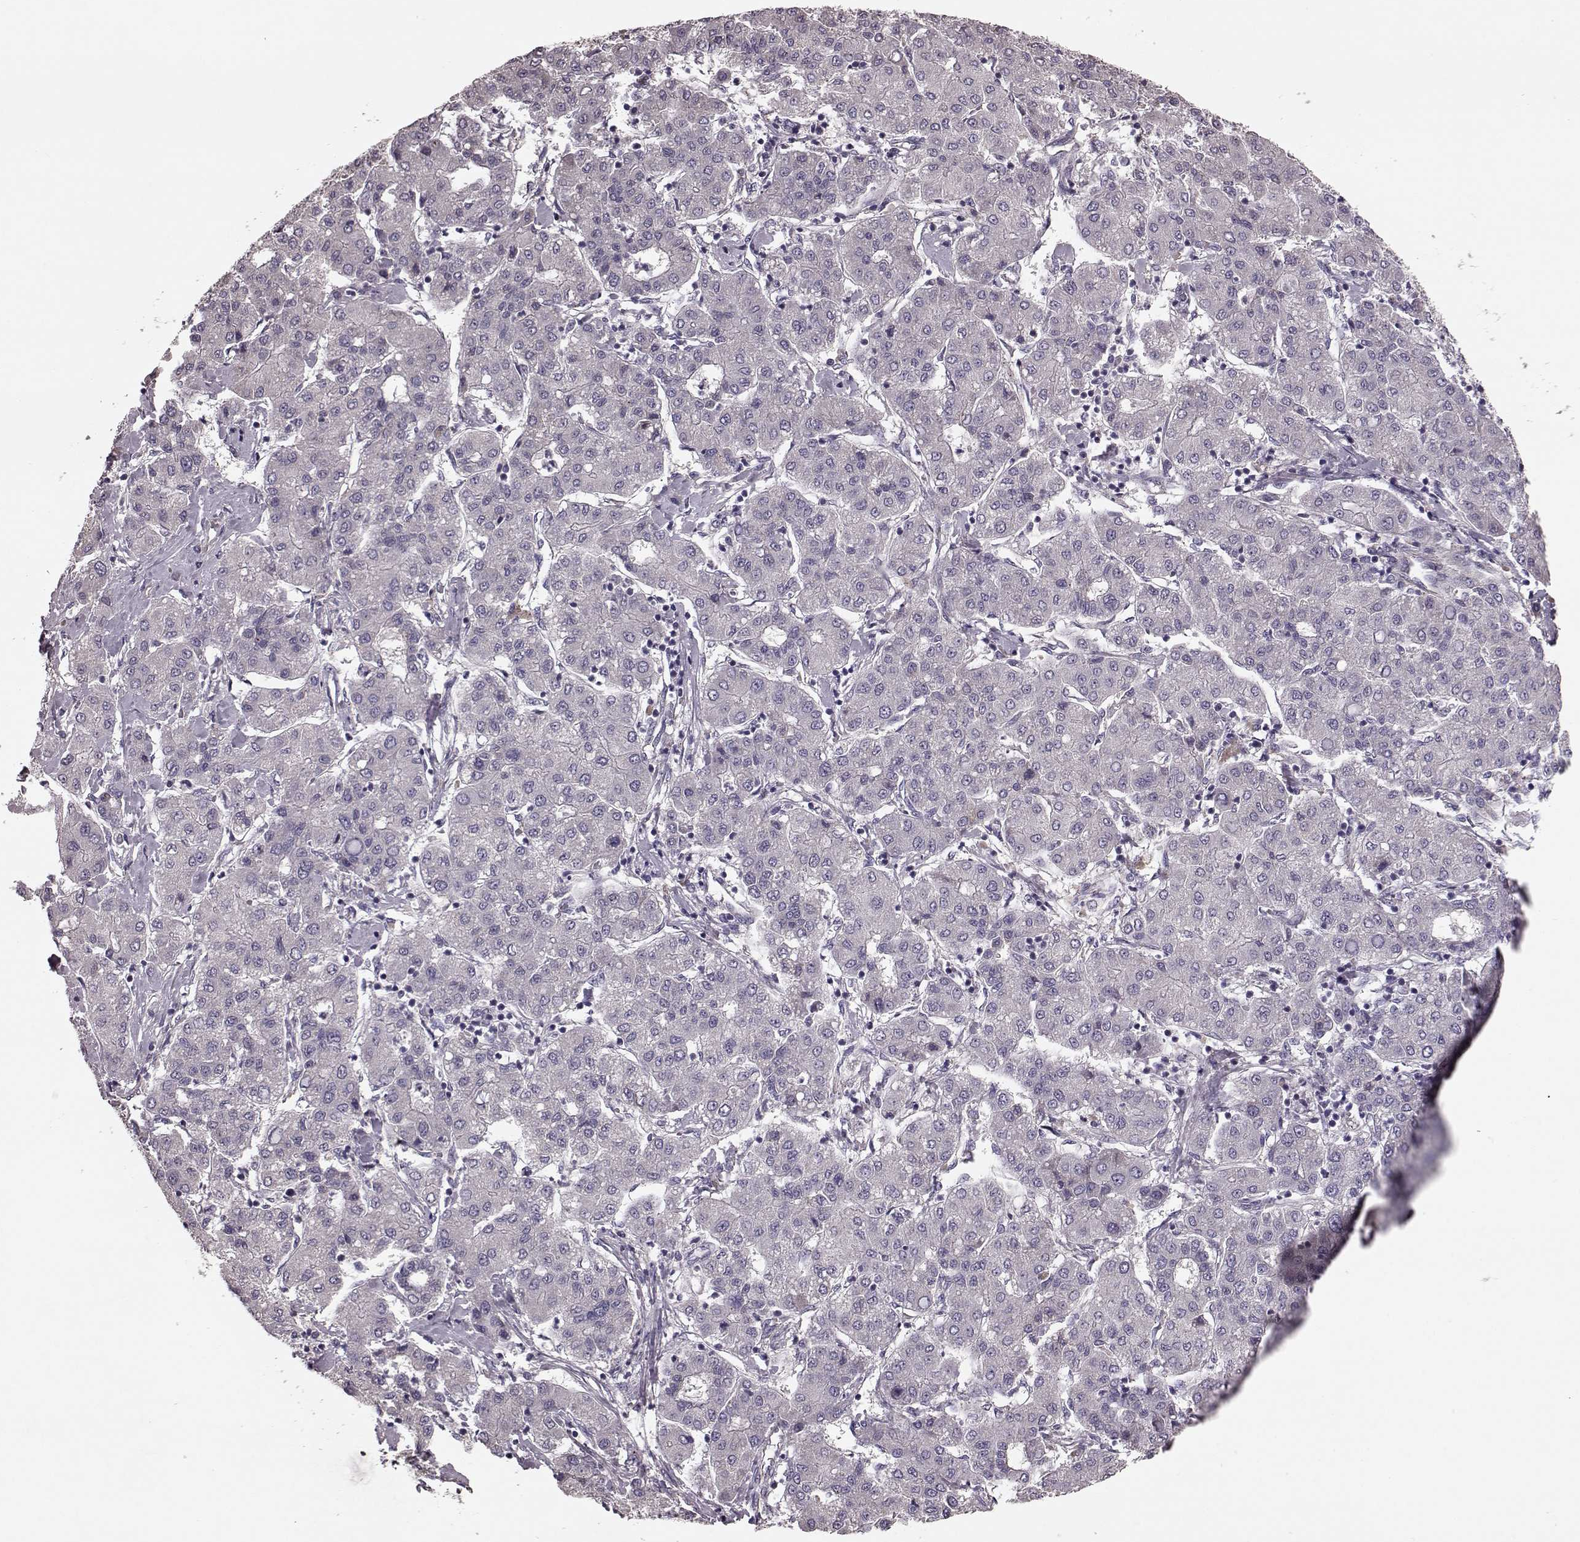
{"staining": {"intensity": "negative", "quantity": "none", "location": "none"}, "tissue": "liver cancer", "cell_type": "Tumor cells", "image_type": "cancer", "snomed": [{"axis": "morphology", "description": "Carcinoma, Hepatocellular, NOS"}, {"axis": "topography", "description": "Liver"}], "caption": "An image of liver cancer stained for a protein shows no brown staining in tumor cells. The staining was performed using DAB (3,3'-diaminobenzidine) to visualize the protein expression in brown, while the nuclei were stained in blue with hematoxylin (Magnification: 20x).", "gene": "NTF3", "patient": {"sex": "male", "age": 65}}